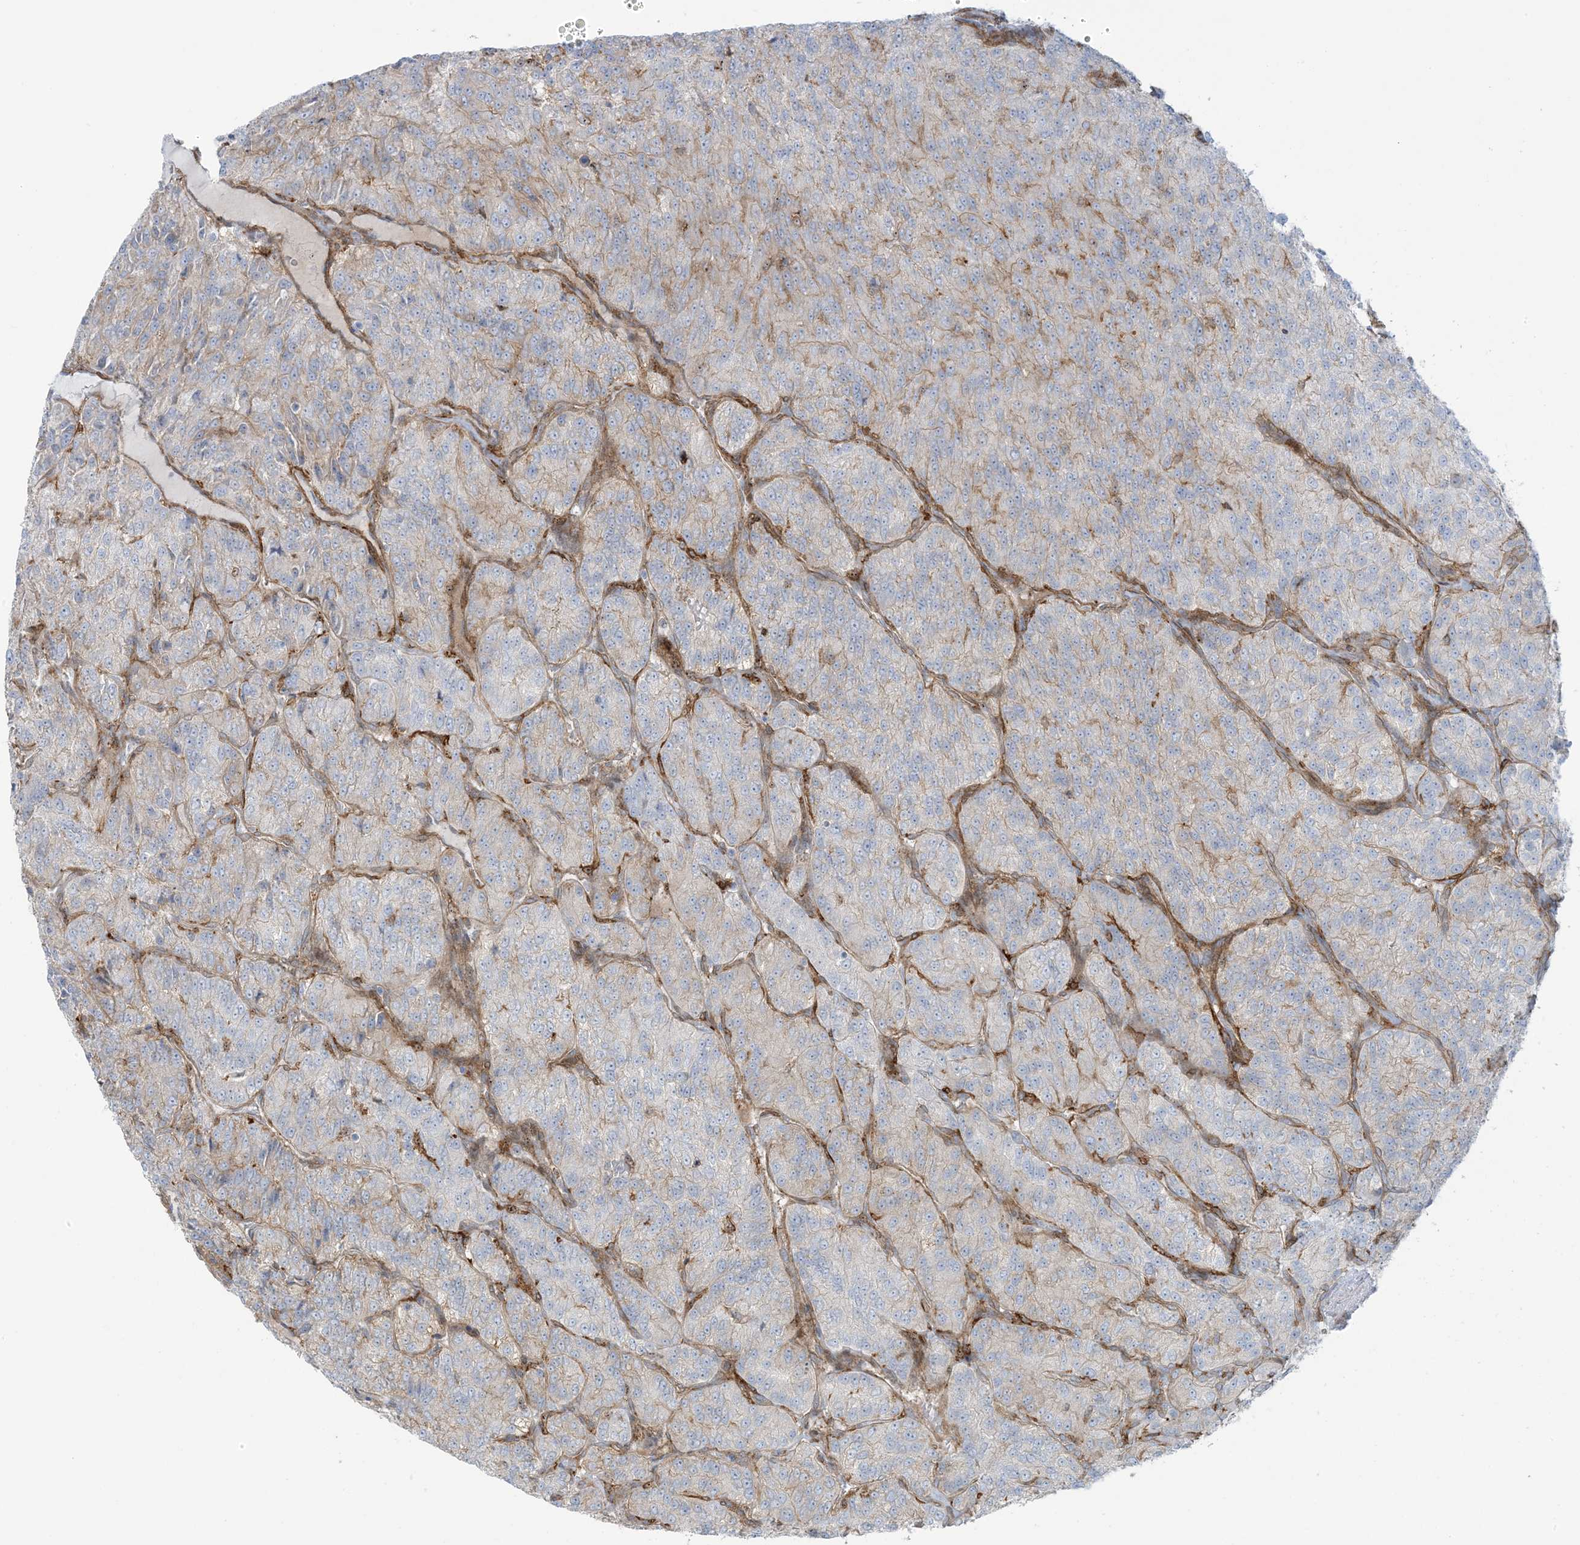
{"staining": {"intensity": "weak", "quantity": "<25%", "location": "cytoplasmic/membranous"}, "tissue": "renal cancer", "cell_type": "Tumor cells", "image_type": "cancer", "snomed": [{"axis": "morphology", "description": "Adenocarcinoma, NOS"}, {"axis": "topography", "description": "Kidney"}], "caption": "Histopathology image shows no significant protein staining in tumor cells of renal cancer (adenocarcinoma).", "gene": "ICMT", "patient": {"sex": "female", "age": 63}}